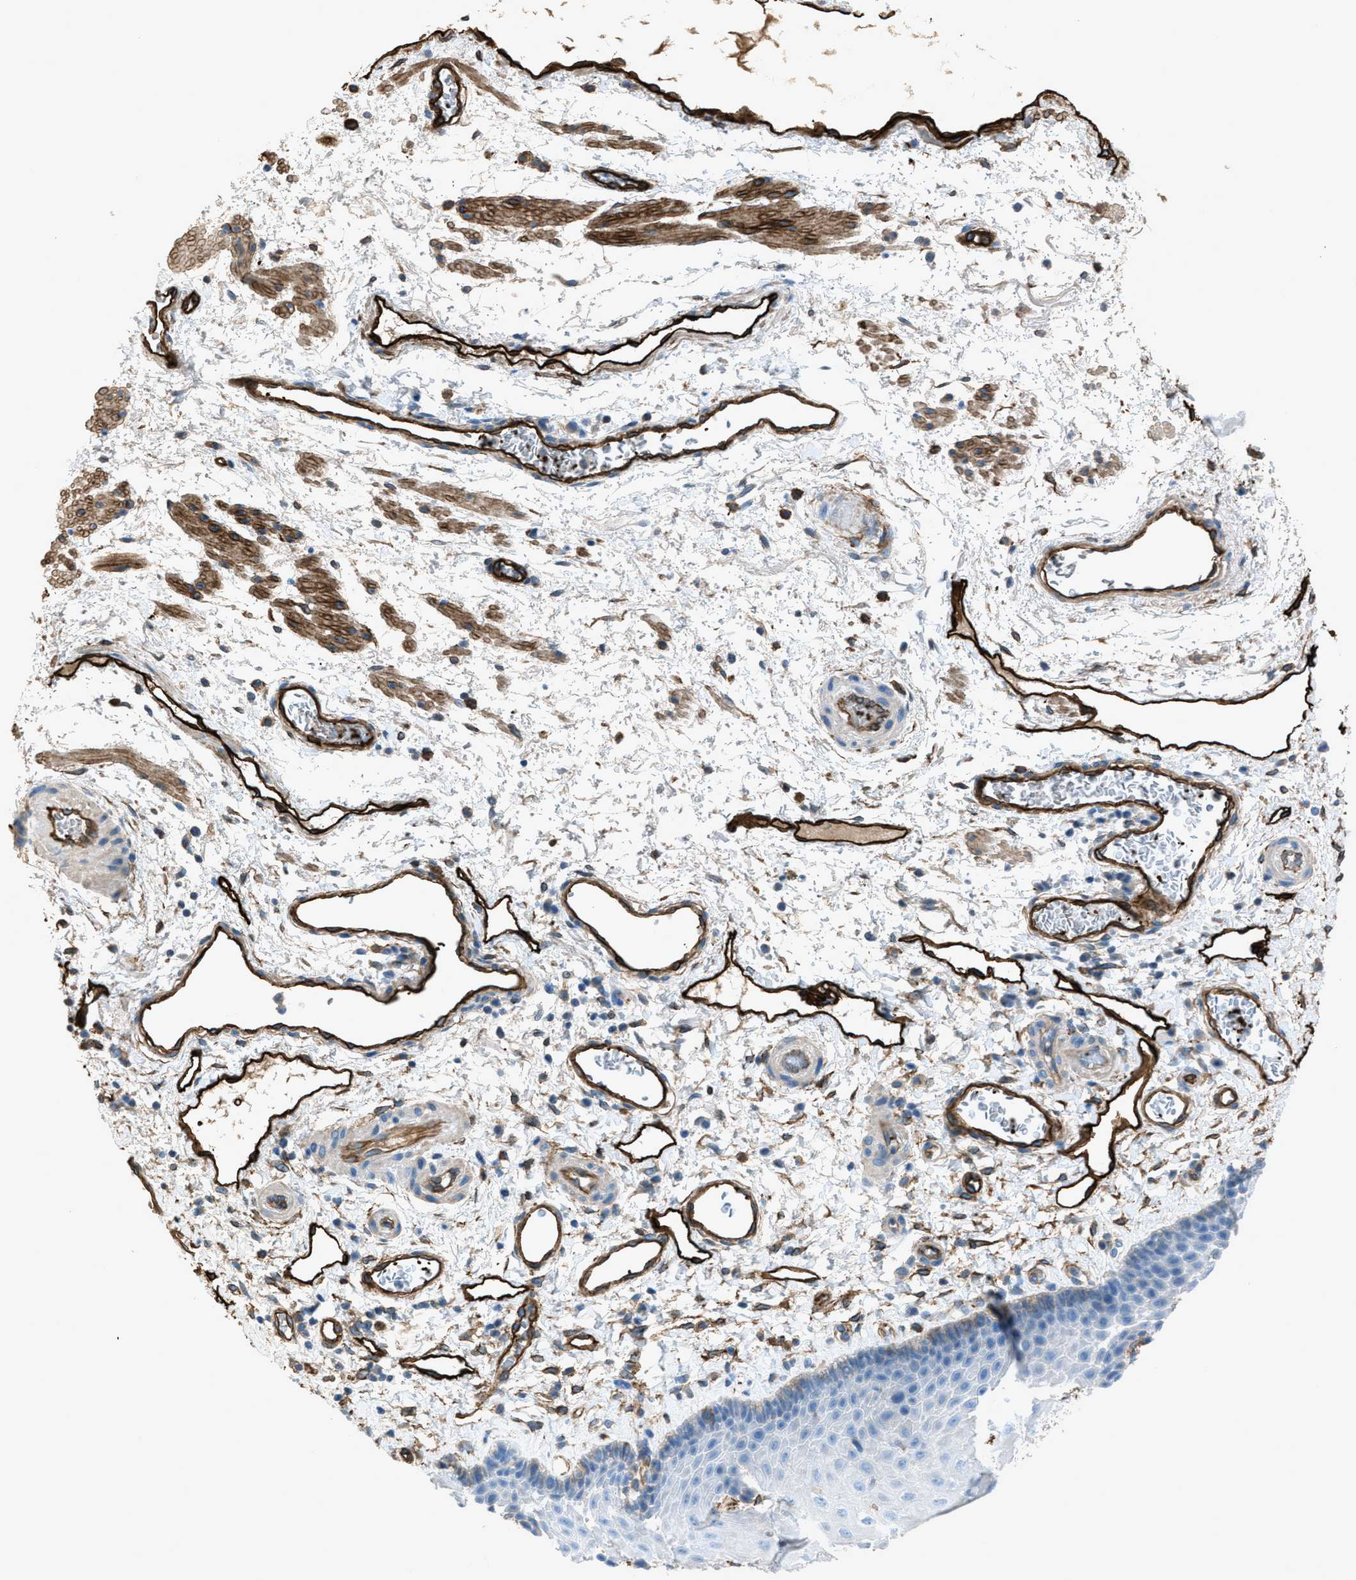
{"staining": {"intensity": "negative", "quantity": "none", "location": "none"}, "tissue": "esophagus", "cell_type": "Squamous epithelial cells", "image_type": "normal", "snomed": [{"axis": "morphology", "description": "Normal tissue, NOS"}, {"axis": "topography", "description": "Esophagus"}], "caption": "Unremarkable esophagus was stained to show a protein in brown. There is no significant positivity in squamous epithelial cells. (DAB IHC, high magnification).", "gene": "SLC22A15", "patient": {"sex": "male", "age": 54}}